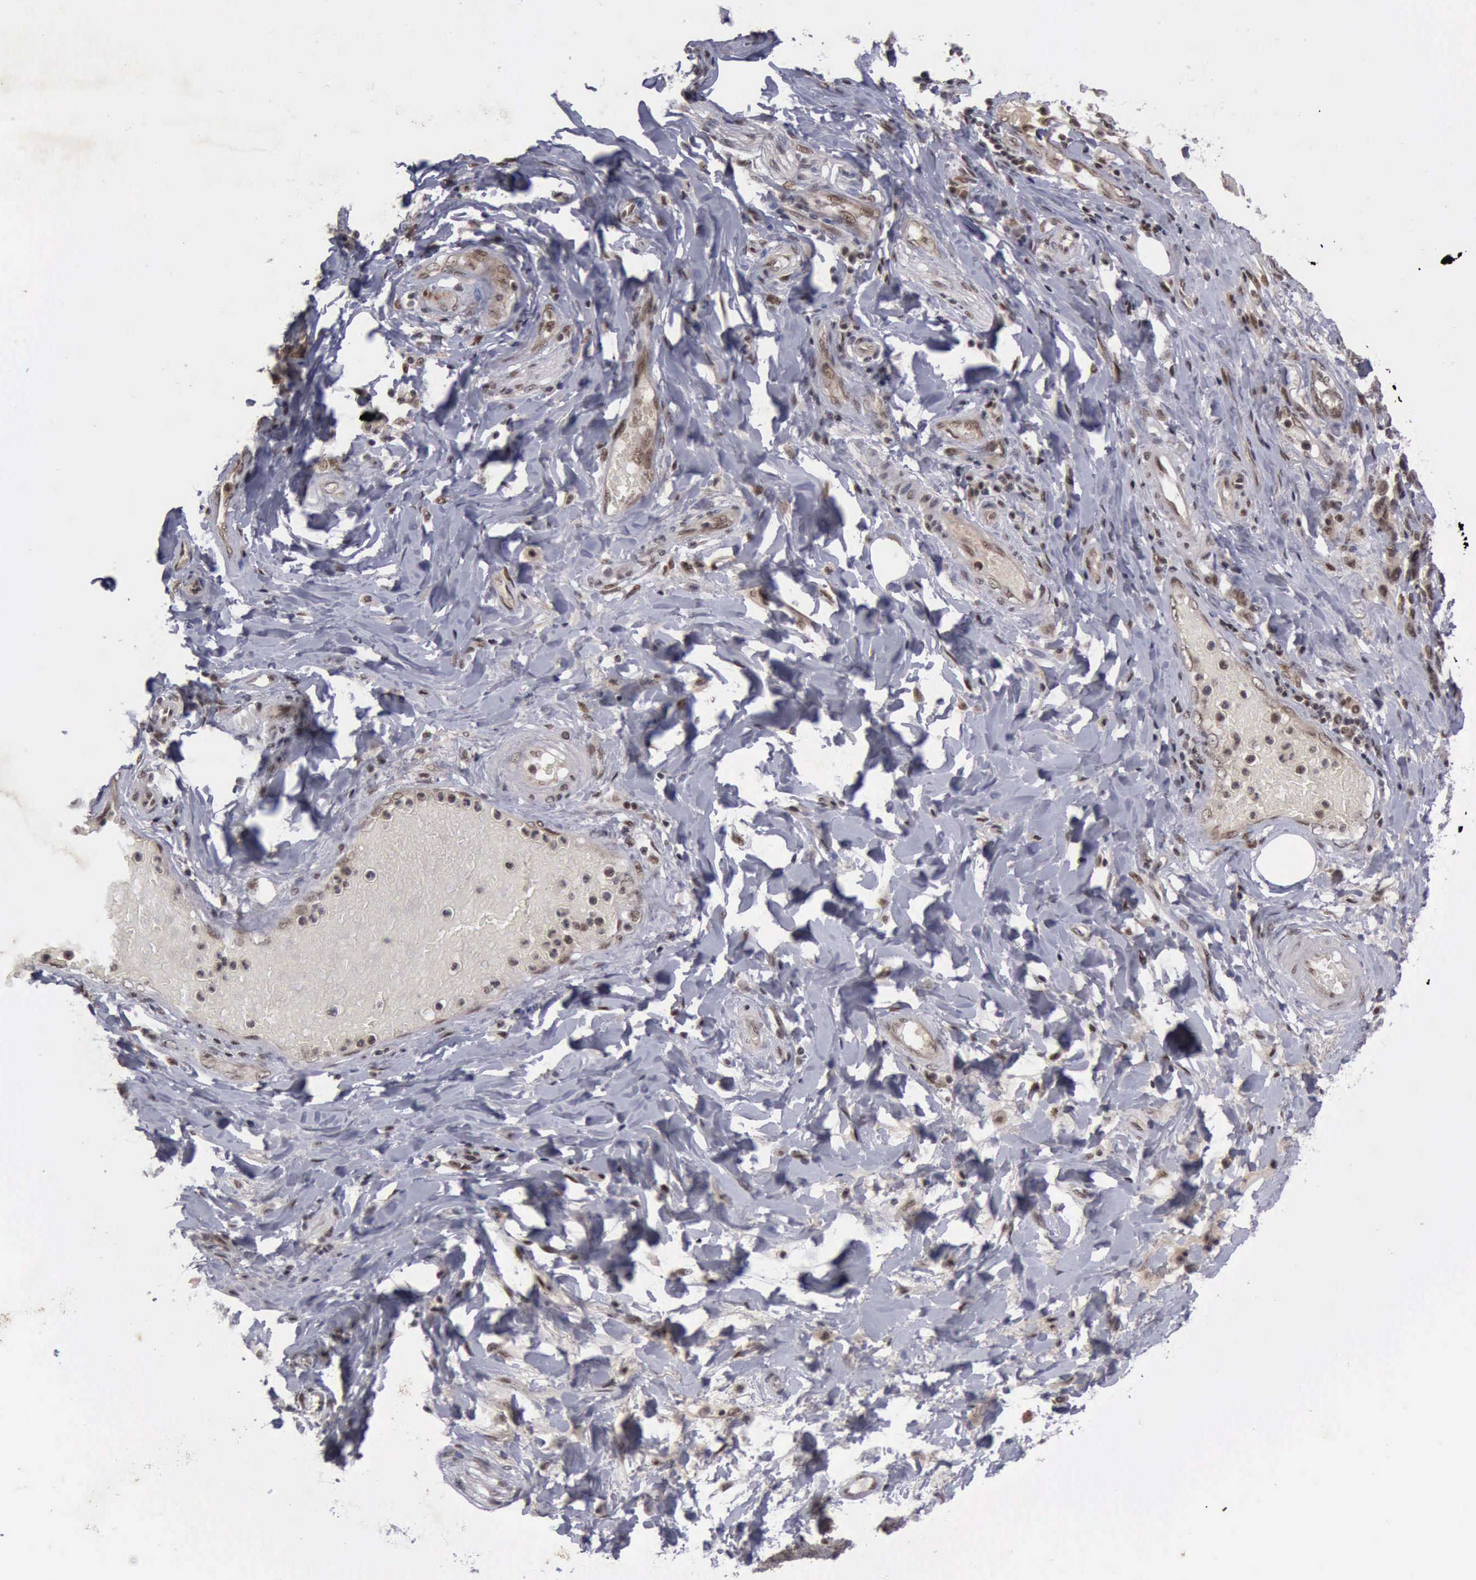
{"staining": {"intensity": "moderate", "quantity": ">75%", "location": "cytoplasmic/membranous,nuclear"}, "tissue": "stomach cancer", "cell_type": "Tumor cells", "image_type": "cancer", "snomed": [{"axis": "morphology", "description": "Adenocarcinoma, NOS"}, {"axis": "topography", "description": "Stomach, upper"}], "caption": "Immunohistochemistry of human adenocarcinoma (stomach) displays medium levels of moderate cytoplasmic/membranous and nuclear staining in about >75% of tumor cells. The staining was performed using DAB (3,3'-diaminobenzidine), with brown indicating positive protein expression. Nuclei are stained blue with hematoxylin.", "gene": "ATM", "patient": {"sex": "male", "age": 71}}